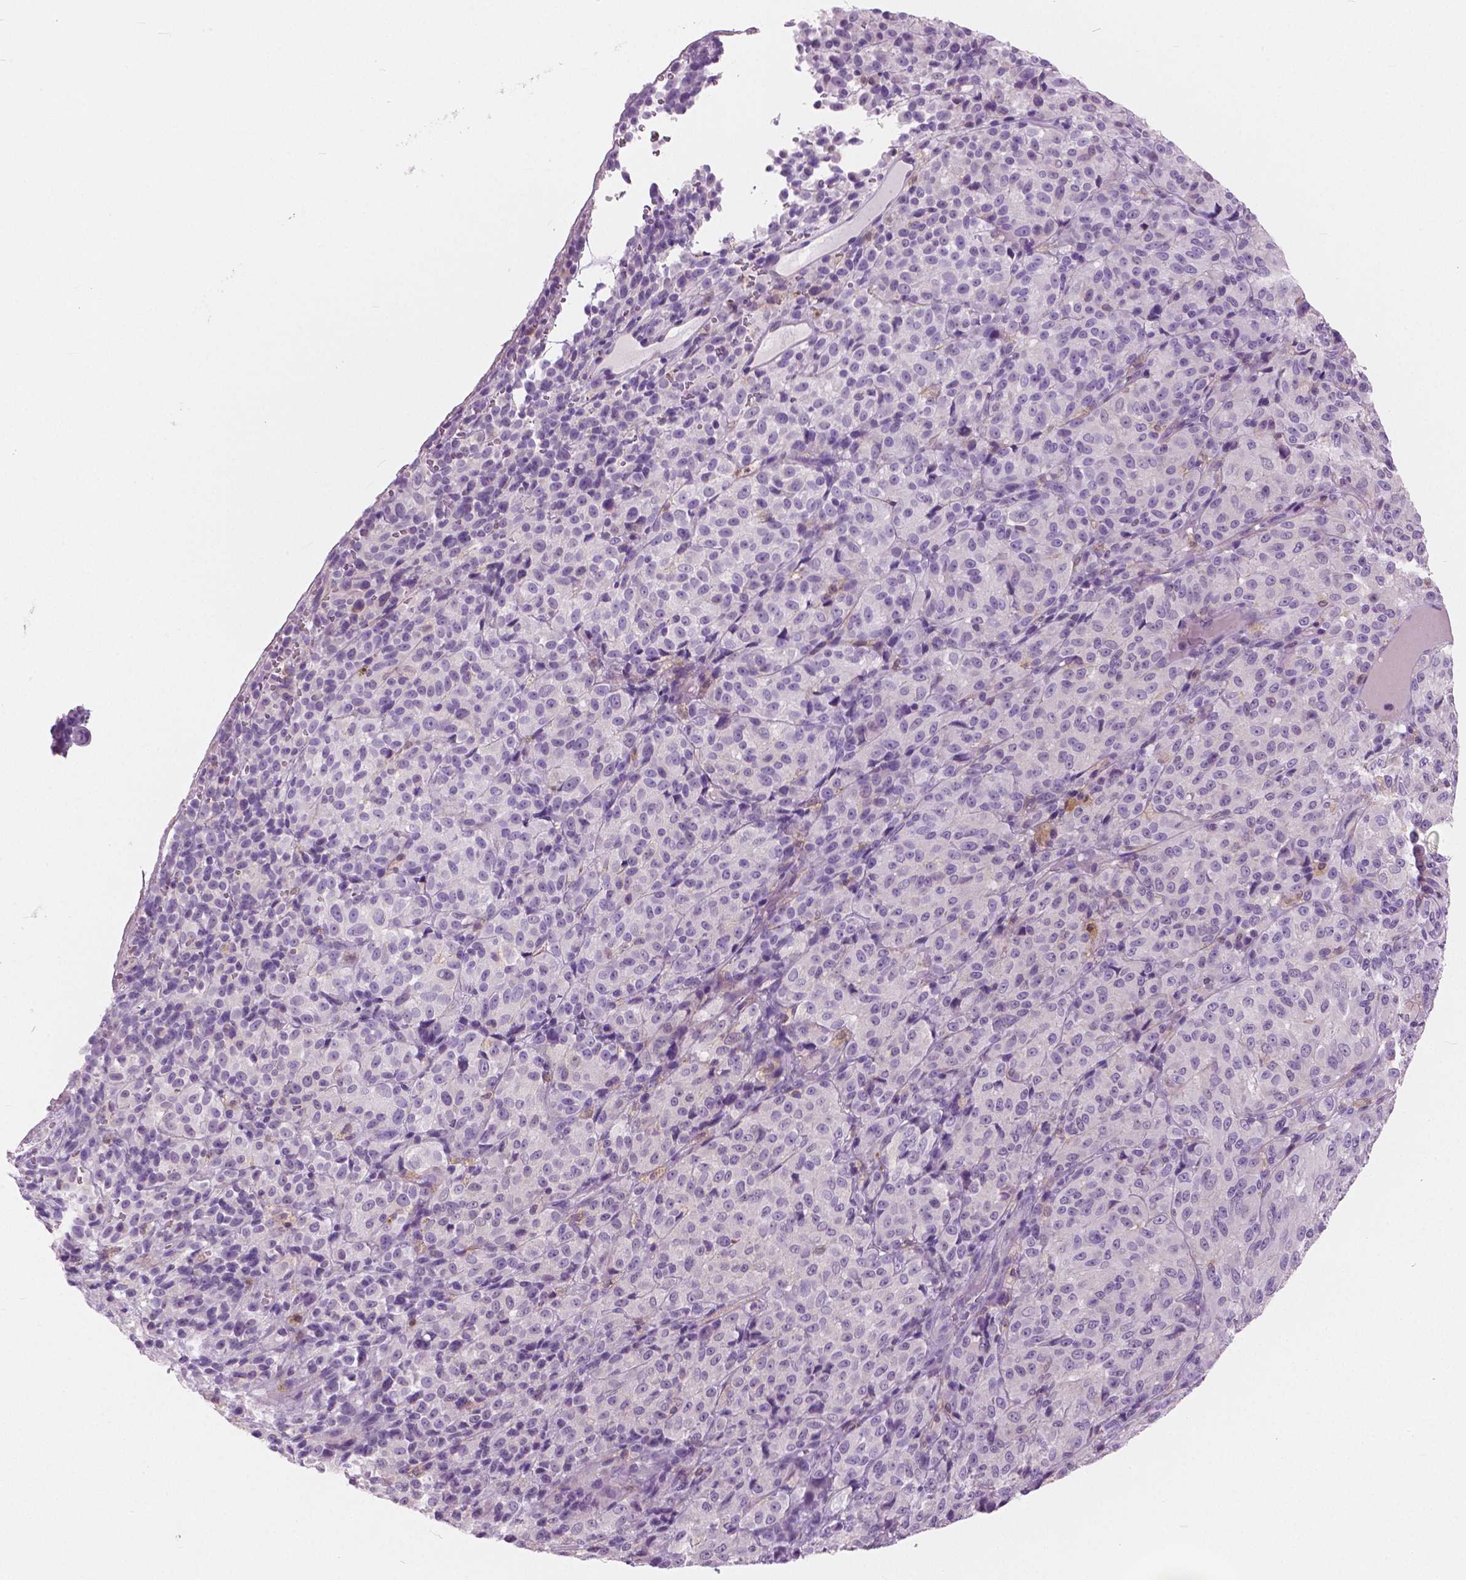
{"staining": {"intensity": "negative", "quantity": "none", "location": "none"}, "tissue": "melanoma", "cell_type": "Tumor cells", "image_type": "cancer", "snomed": [{"axis": "morphology", "description": "Malignant melanoma, Metastatic site"}, {"axis": "topography", "description": "Brain"}], "caption": "Melanoma stained for a protein using immunohistochemistry (IHC) demonstrates no expression tumor cells.", "gene": "GALM", "patient": {"sex": "female", "age": 56}}